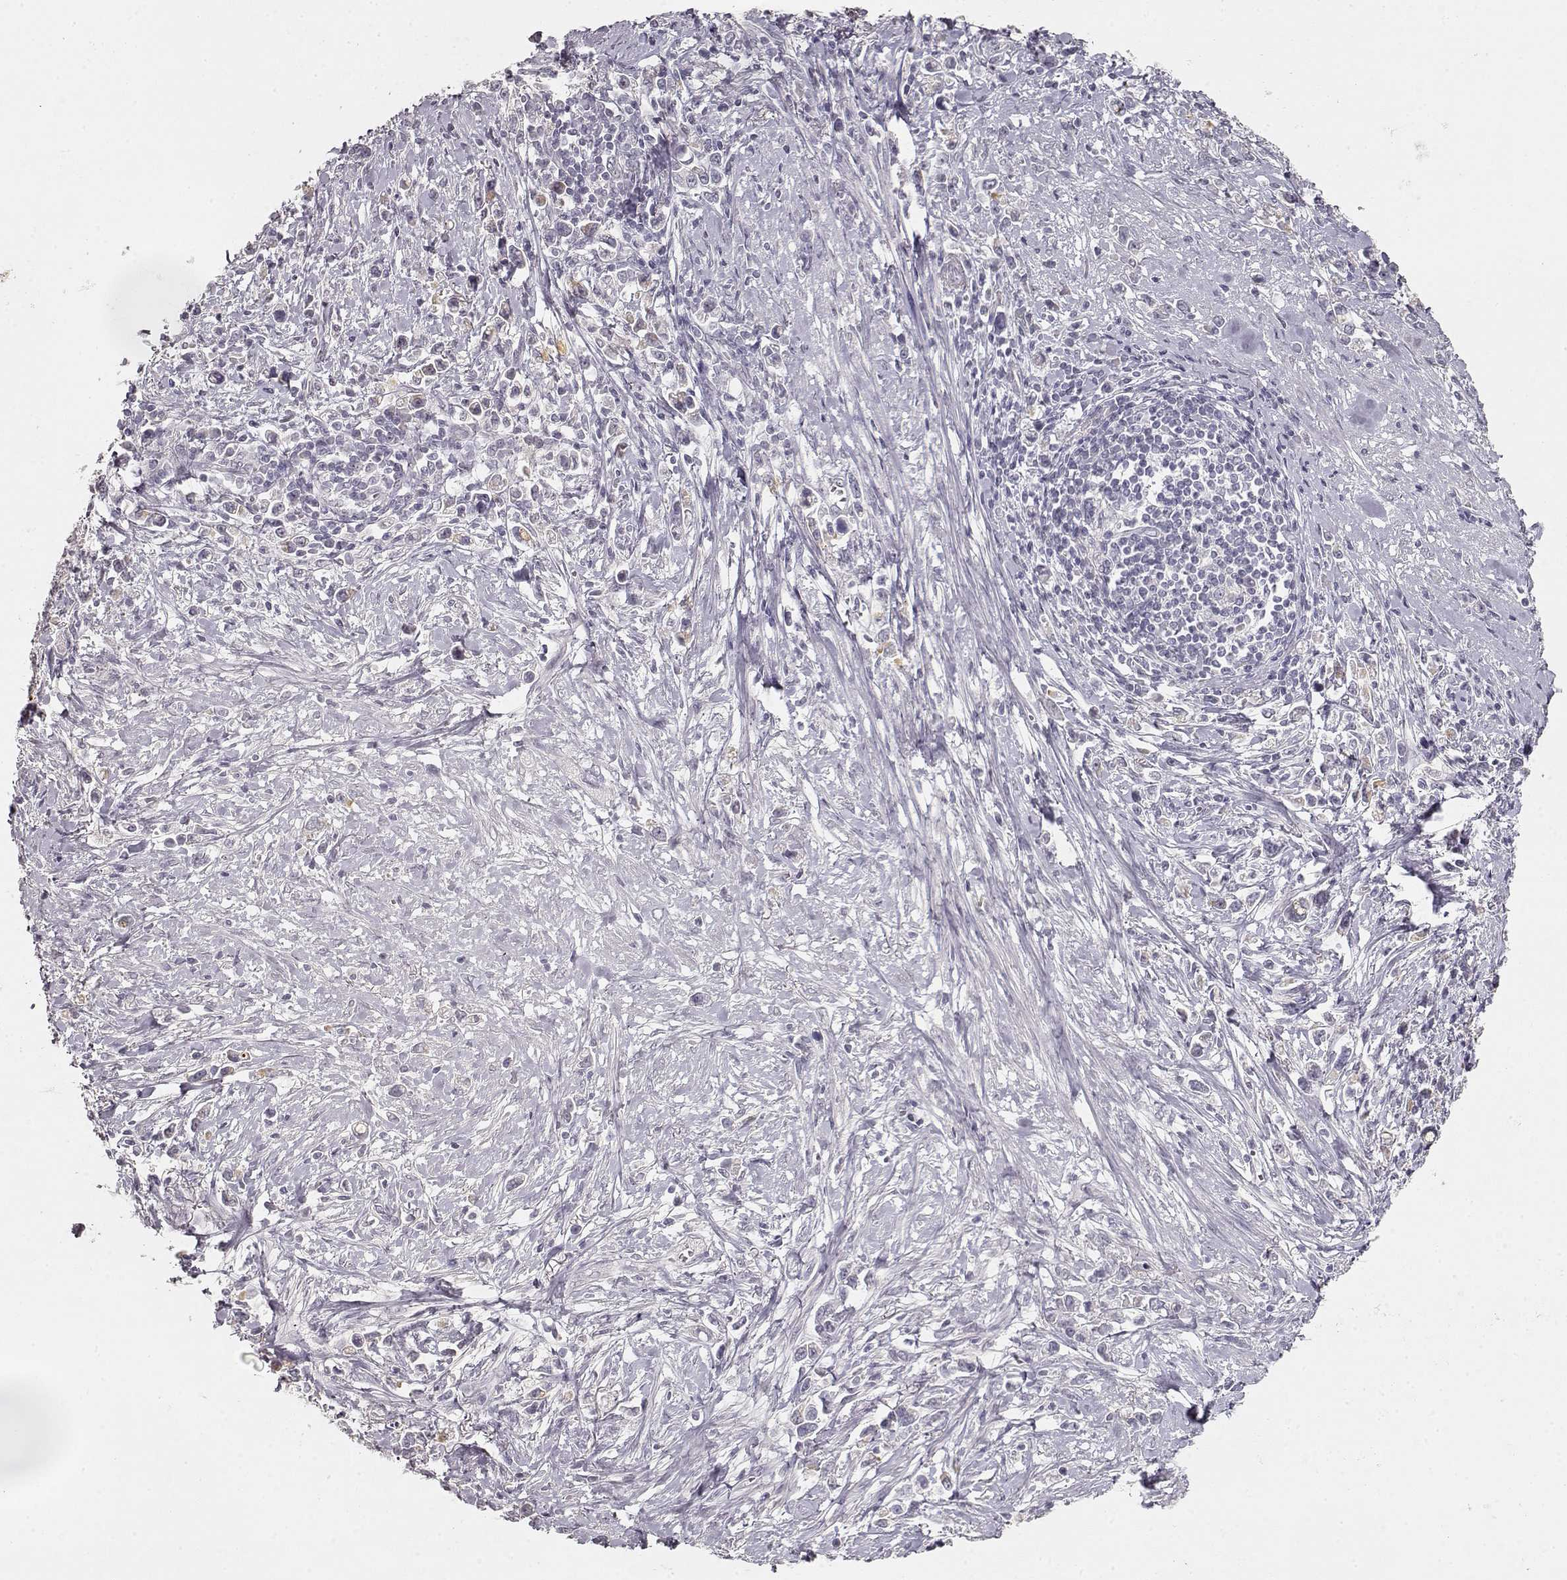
{"staining": {"intensity": "negative", "quantity": "none", "location": "none"}, "tissue": "stomach cancer", "cell_type": "Tumor cells", "image_type": "cancer", "snomed": [{"axis": "morphology", "description": "Adenocarcinoma, NOS"}, {"axis": "topography", "description": "Stomach"}], "caption": "Immunohistochemistry (IHC) of human adenocarcinoma (stomach) demonstrates no expression in tumor cells. Brightfield microscopy of IHC stained with DAB (brown) and hematoxylin (blue), captured at high magnification.", "gene": "TPH2", "patient": {"sex": "male", "age": 63}}